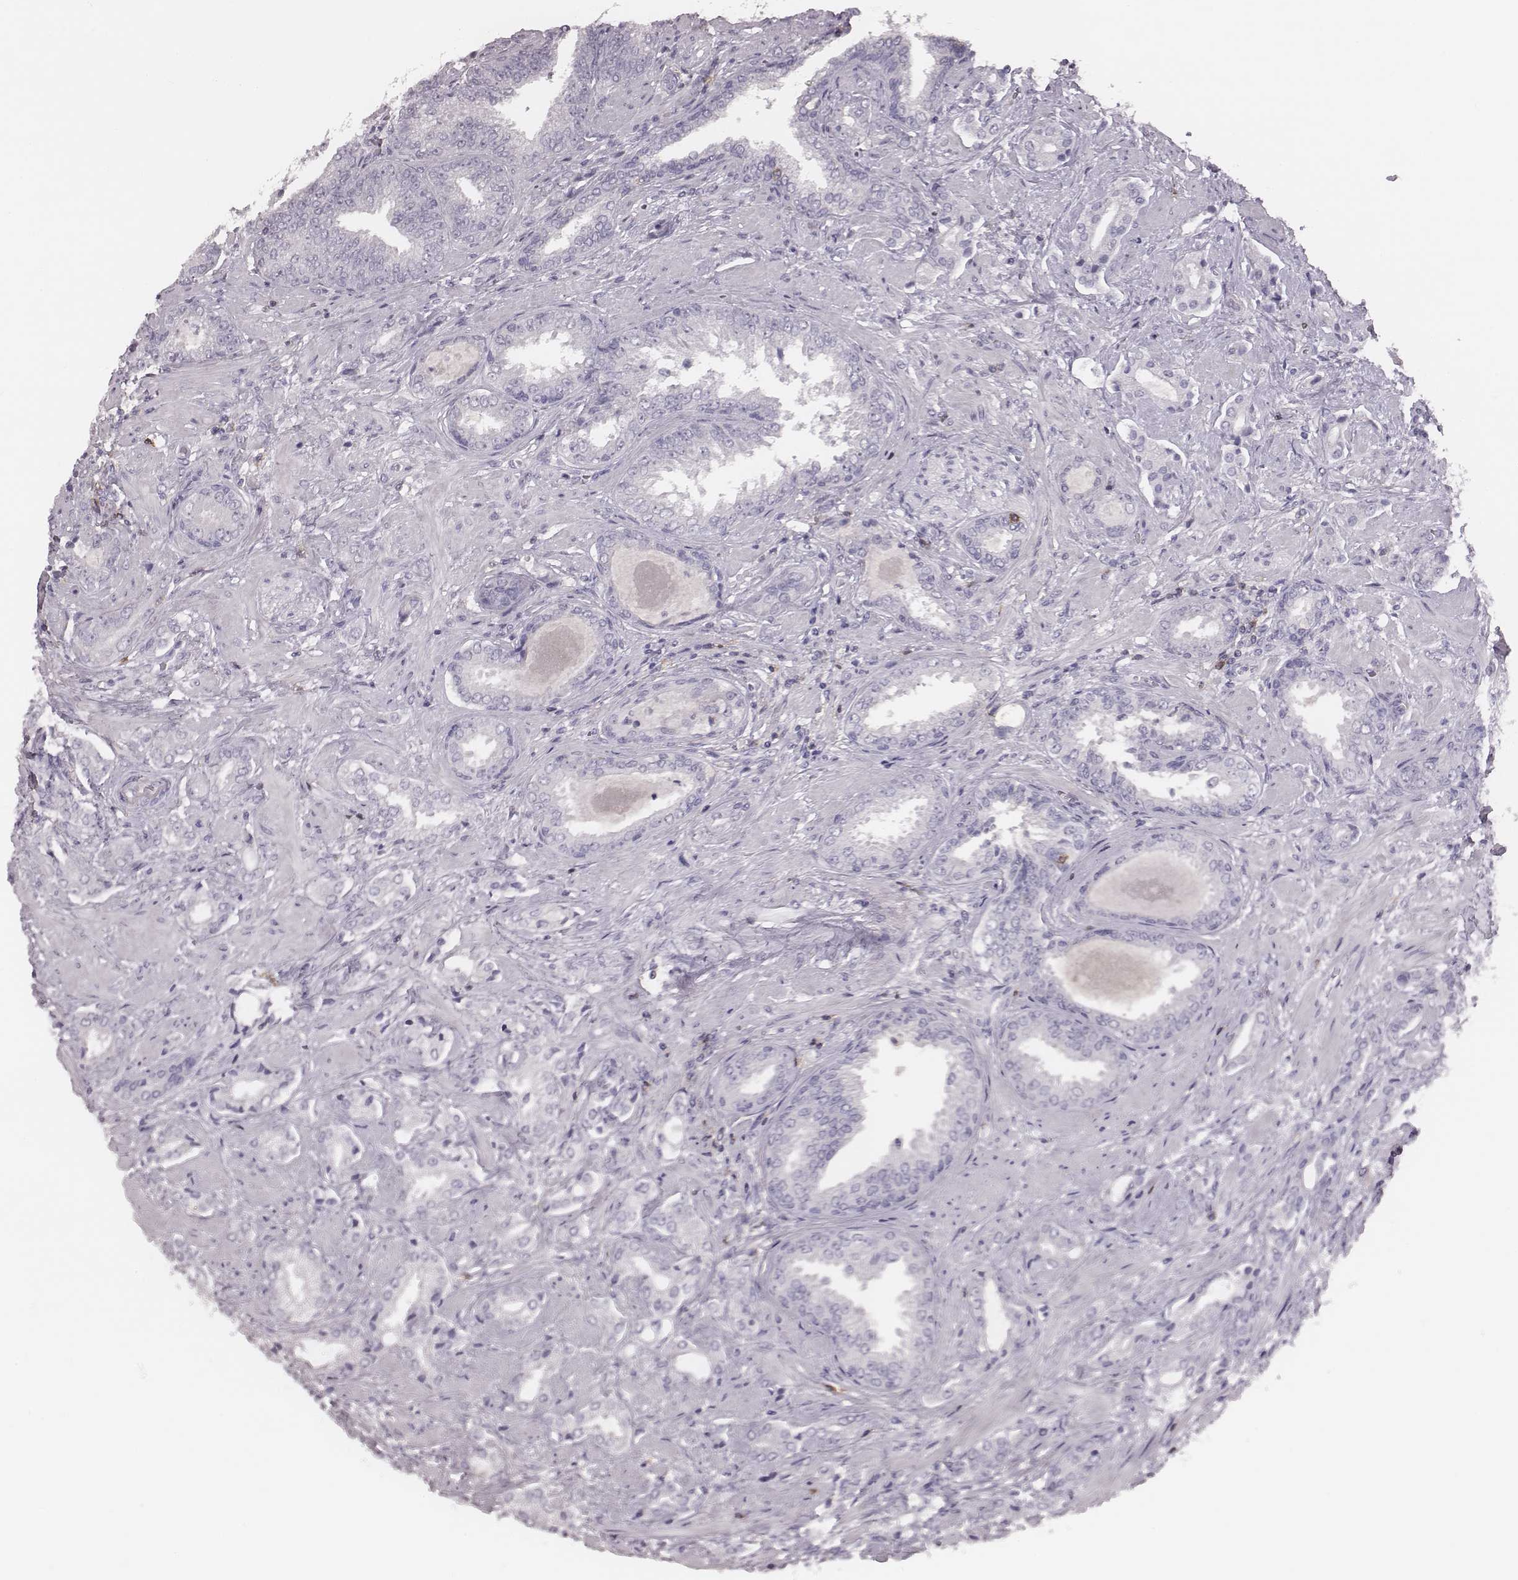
{"staining": {"intensity": "negative", "quantity": "none", "location": "none"}, "tissue": "prostate cancer", "cell_type": "Tumor cells", "image_type": "cancer", "snomed": [{"axis": "morphology", "description": "Adenocarcinoma, Low grade"}, {"axis": "topography", "description": "Prostate"}], "caption": "Protein analysis of adenocarcinoma (low-grade) (prostate) reveals no significant positivity in tumor cells.", "gene": "PDCD1", "patient": {"sex": "male", "age": 61}}